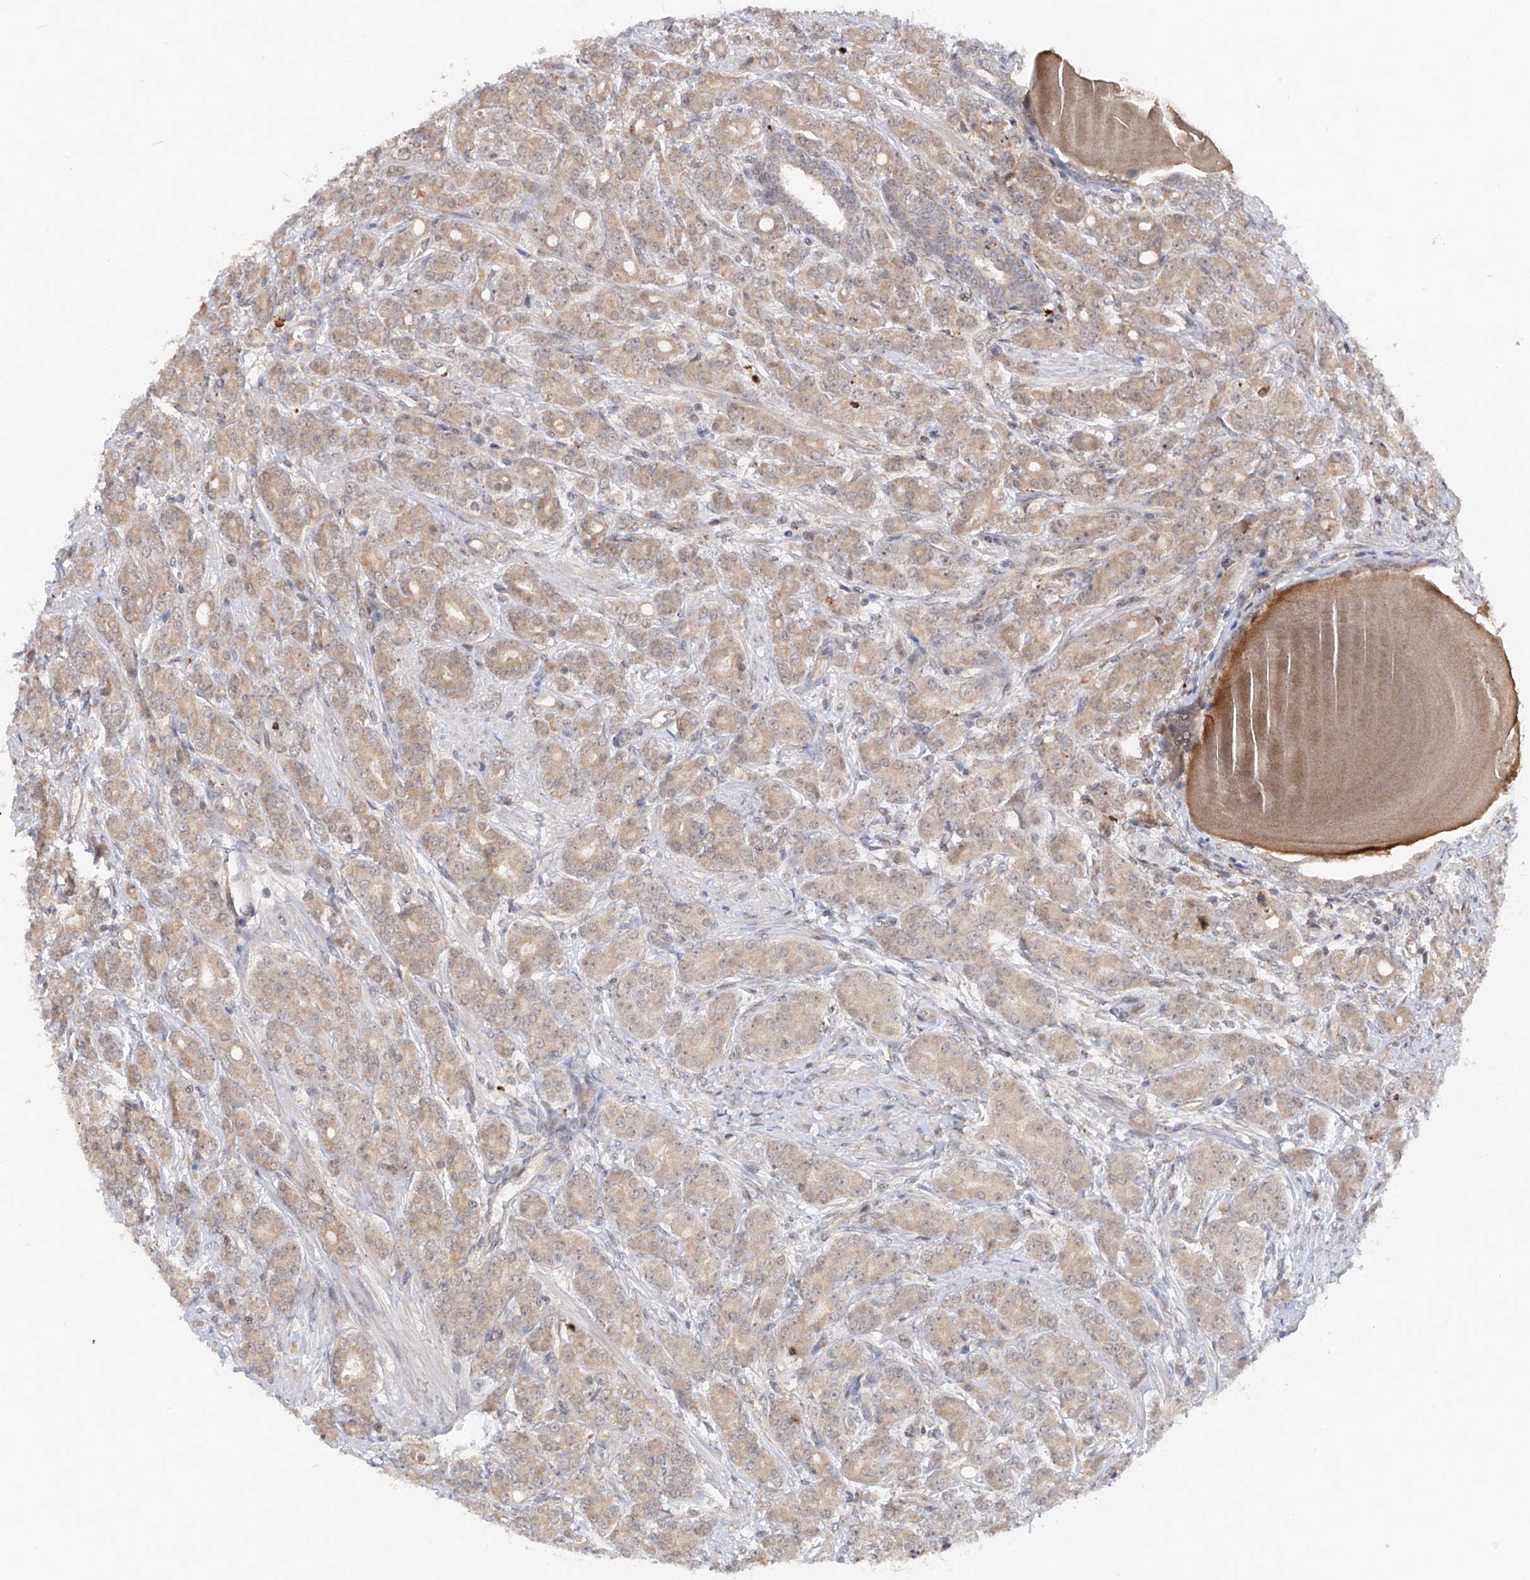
{"staining": {"intensity": "weak", "quantity": ">75%", "location": "cytoplasmic/membranous"}, "tissue": "prostate cancer", "cell_type": "Tumor cells", "image_type": "cancer", "snomed": [{"axis": "morphology", "description": "Adenocarcinoma, High grade"}, {"axis": "topography", "description": "Prostate"}], "caption": "An IHC micrograph of tumor tissue is shown. Protein staining in brown labels weak cytoplasmic/membranous positivity in prostate cancer (high-grade adenocarcinoma) within tumor cells.", "gene": "FAM135A", "patient": {"sex": "male", "age": 62}}